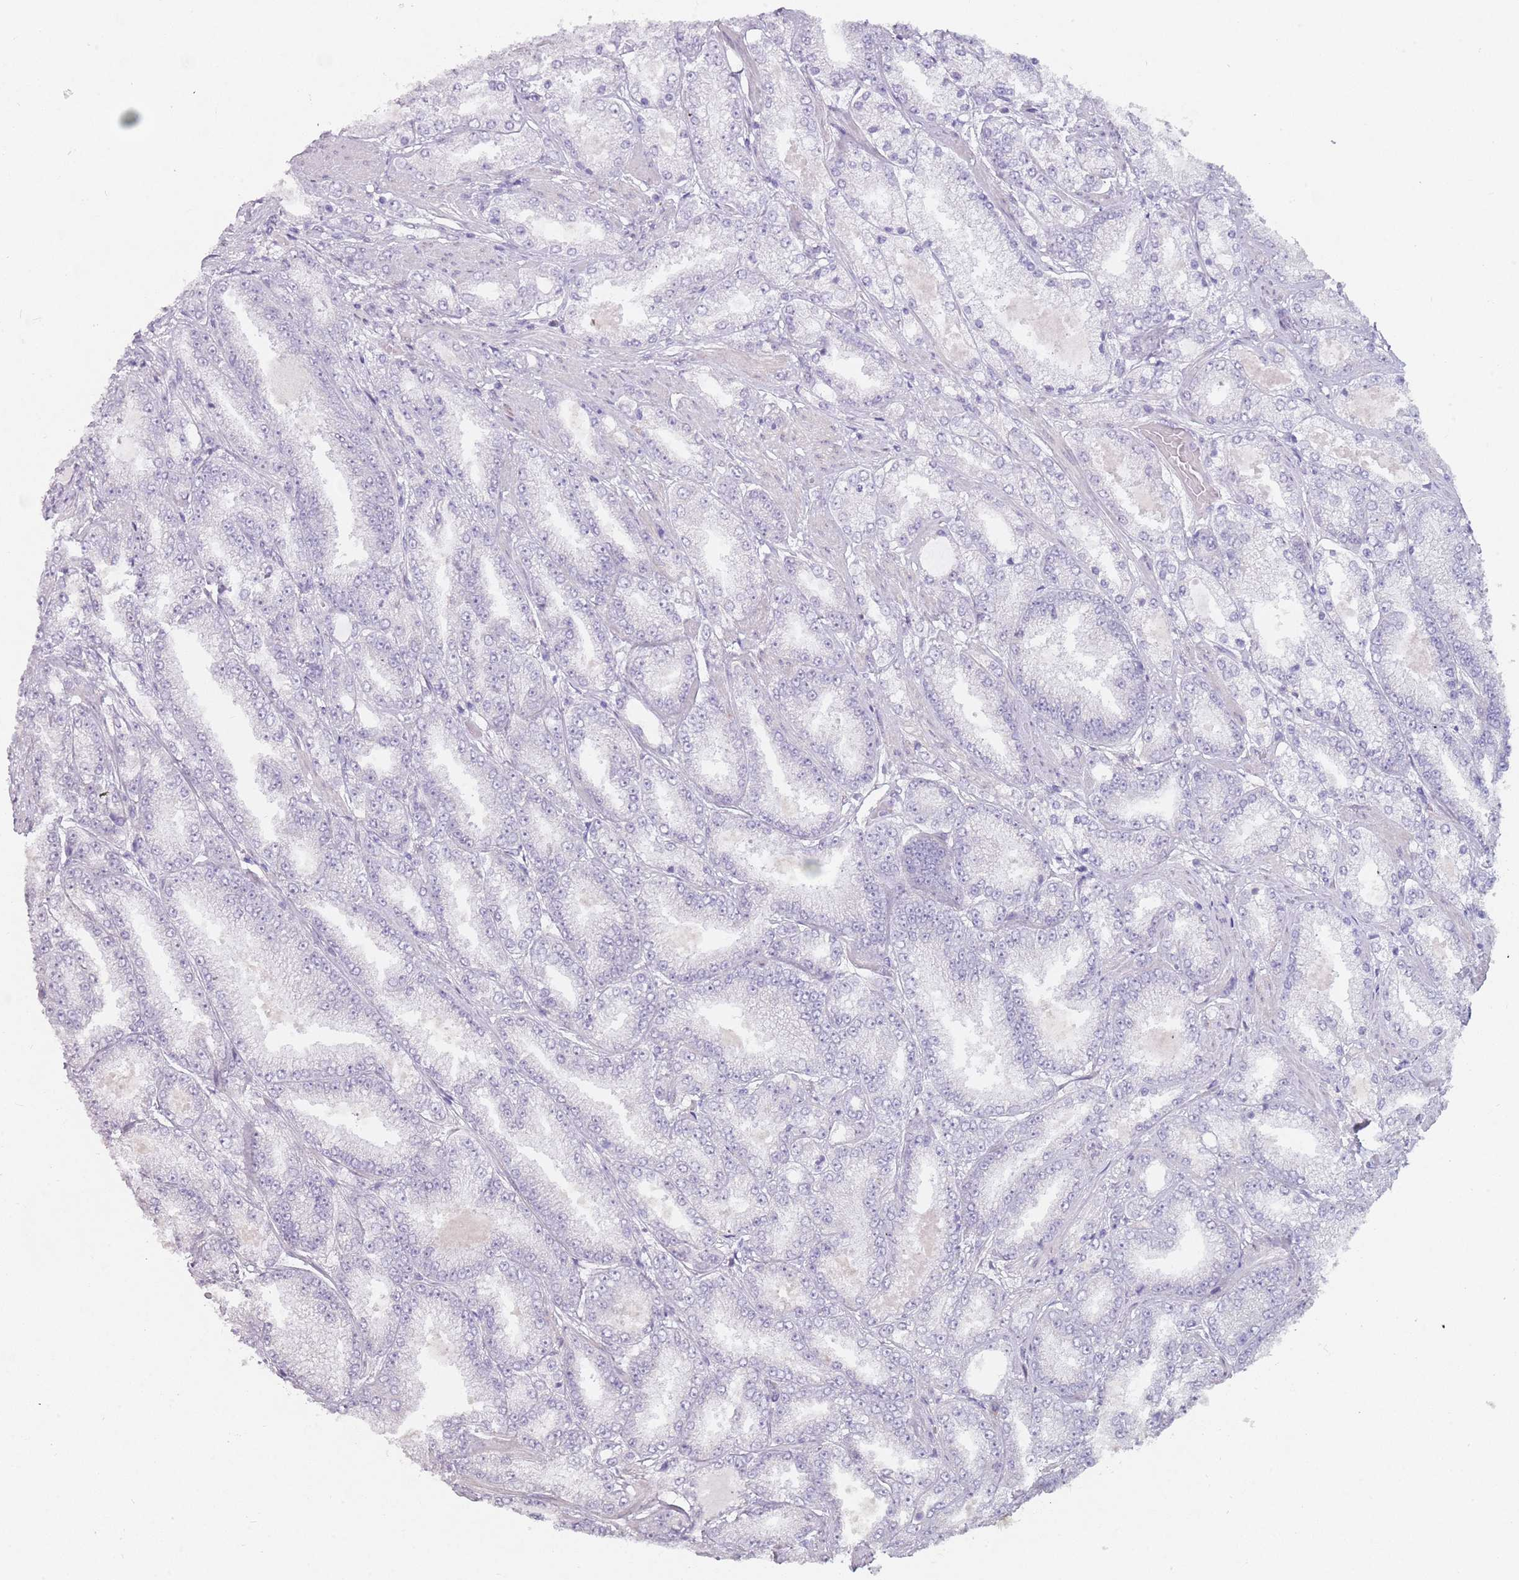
{"staining": {"intensity": "negative", "quantity": "none", "location": "none"}, "tissue": "prostate cancer", "cell_type": "Tumor cells", "image_type": "cancer", "snomed": [{"axis": "morphology", "description": "Adenocarcinoma, High grade"}, {"axis": "topography", "description": "Prostate"}], "caption": "Immunohistochemical staining of human prostate high-grade adenocarcinoma displays no significant positivity in tumor cells.", "gene": "DDX4", "patient": {"sex": "male", "age": 68}}